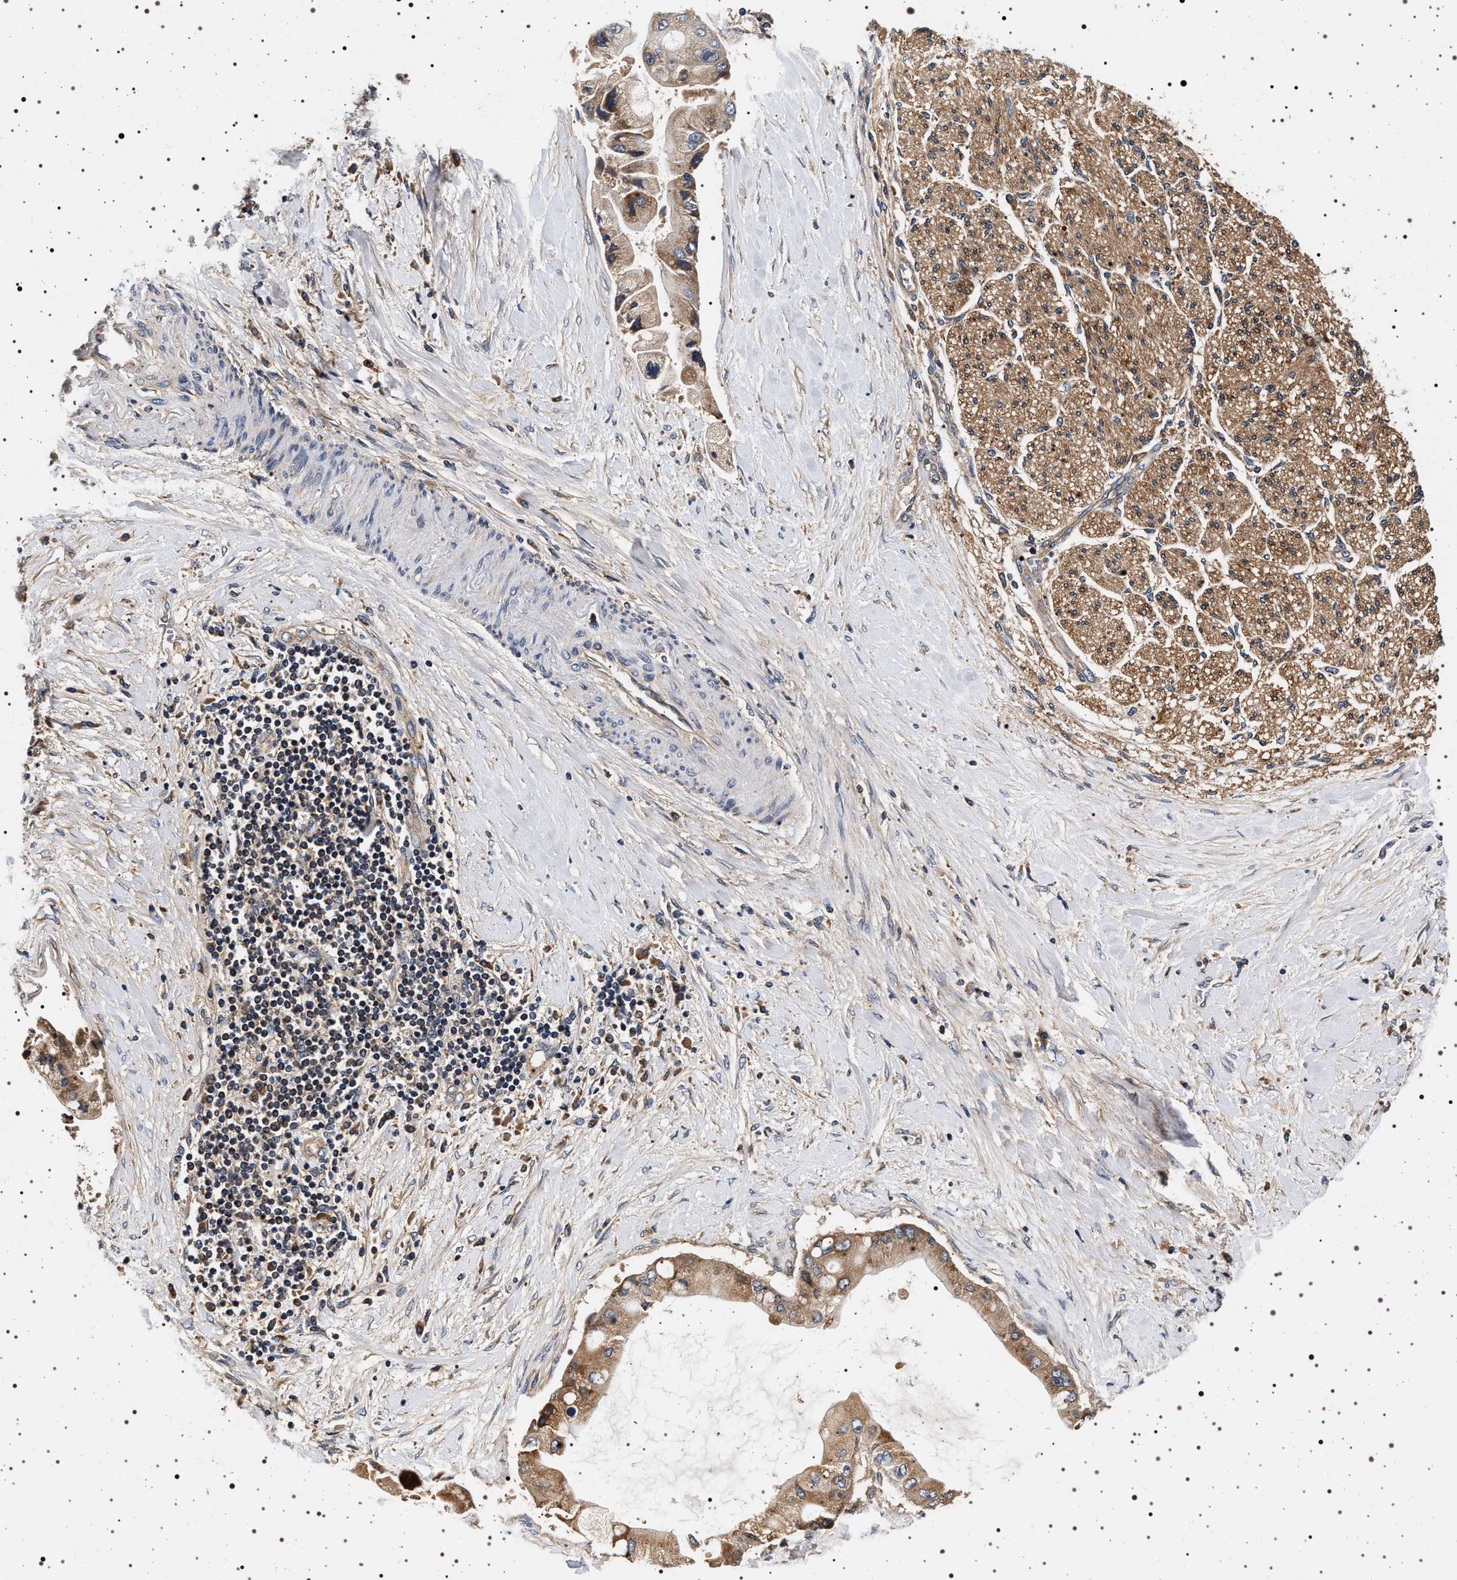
{"staining": {"intensity": "moderate", "quantity": ">75%", "location": "cytoplasmic/membranous"}, "tissue": "liver cancer", "cell_type": "Tumor cells", "image_type": "cancer", "snomed": [{"axis": "morphology", "description": "Cholangiocarcinoma"}, {"axis": "topography", "description": "Liver"}], "caption": "Liver cholangiocarcinoma stained with DAB immunohistochemistry demonstrates medium levels of moderate cytoplasmic/membranous positivity in about >75% of tumor cells.", "gene": "DCBLD2", "patient": {"sex": "male", "age": 50}}